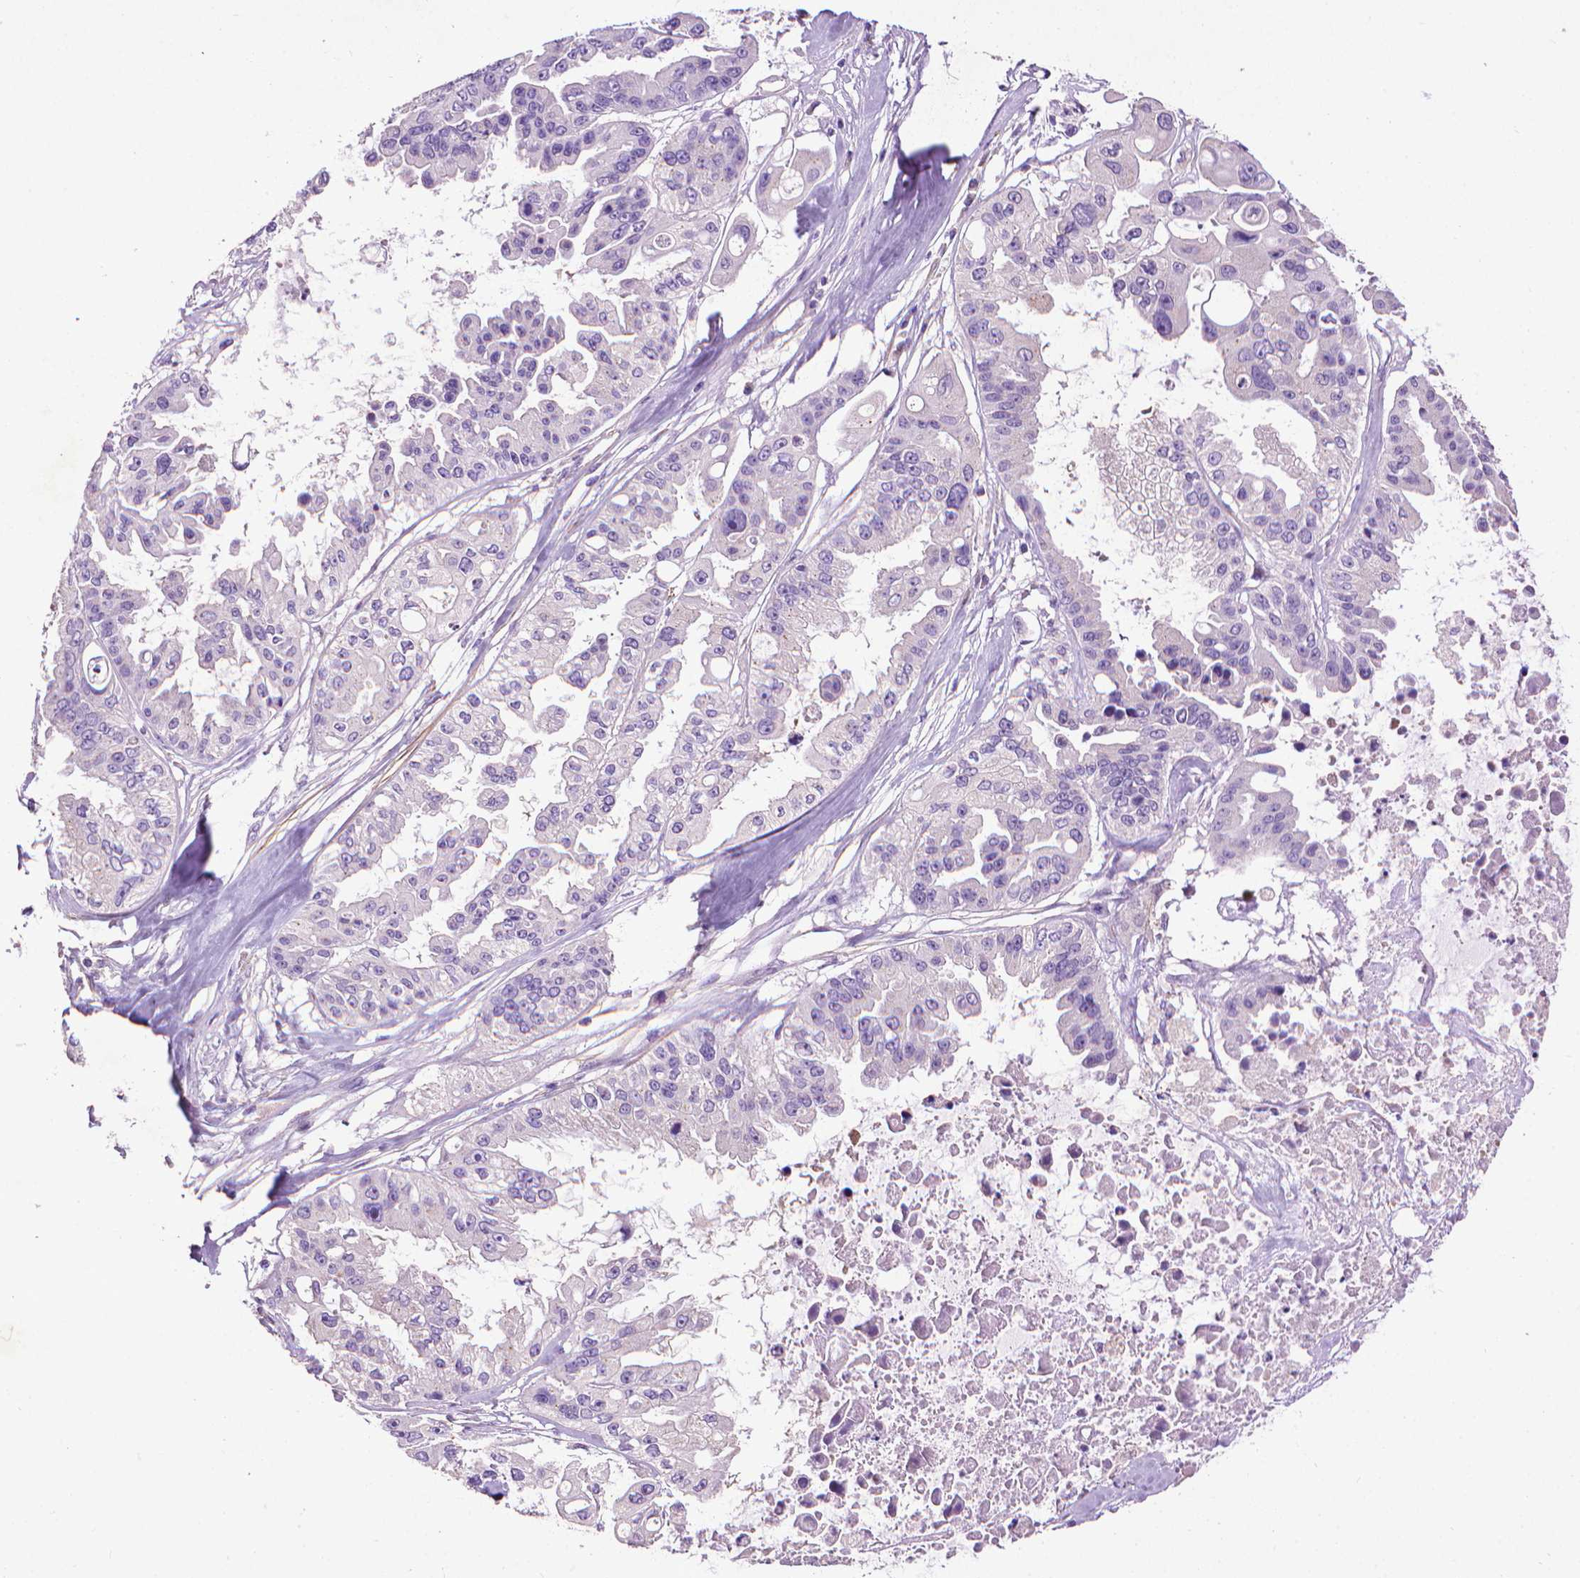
{"staining": {"intensity": "negative", "quantity": "none", "location": "none"}, "tissue": "ovarian cancer", "cell_type": "Tumor cells", "image_type": "cancer", "snomed": [{"axis": "morphology", "description": "Cystadenocarcinoma, serous, NOS"}, {"axis": "topography", "description": "Ovary"}], "caption": "High magnification brightfield microscopy of ovarian cancer (serous cystadenocarcinoma) stained with DAB (brown) and counterstained with hematoxylin (blue): tumor cells show no significant expression. (Immunohistochemistry, brightfield microscopy, high magnification).", "gene": "AQP10", "patient": {"sex": "female", "age": 56}}